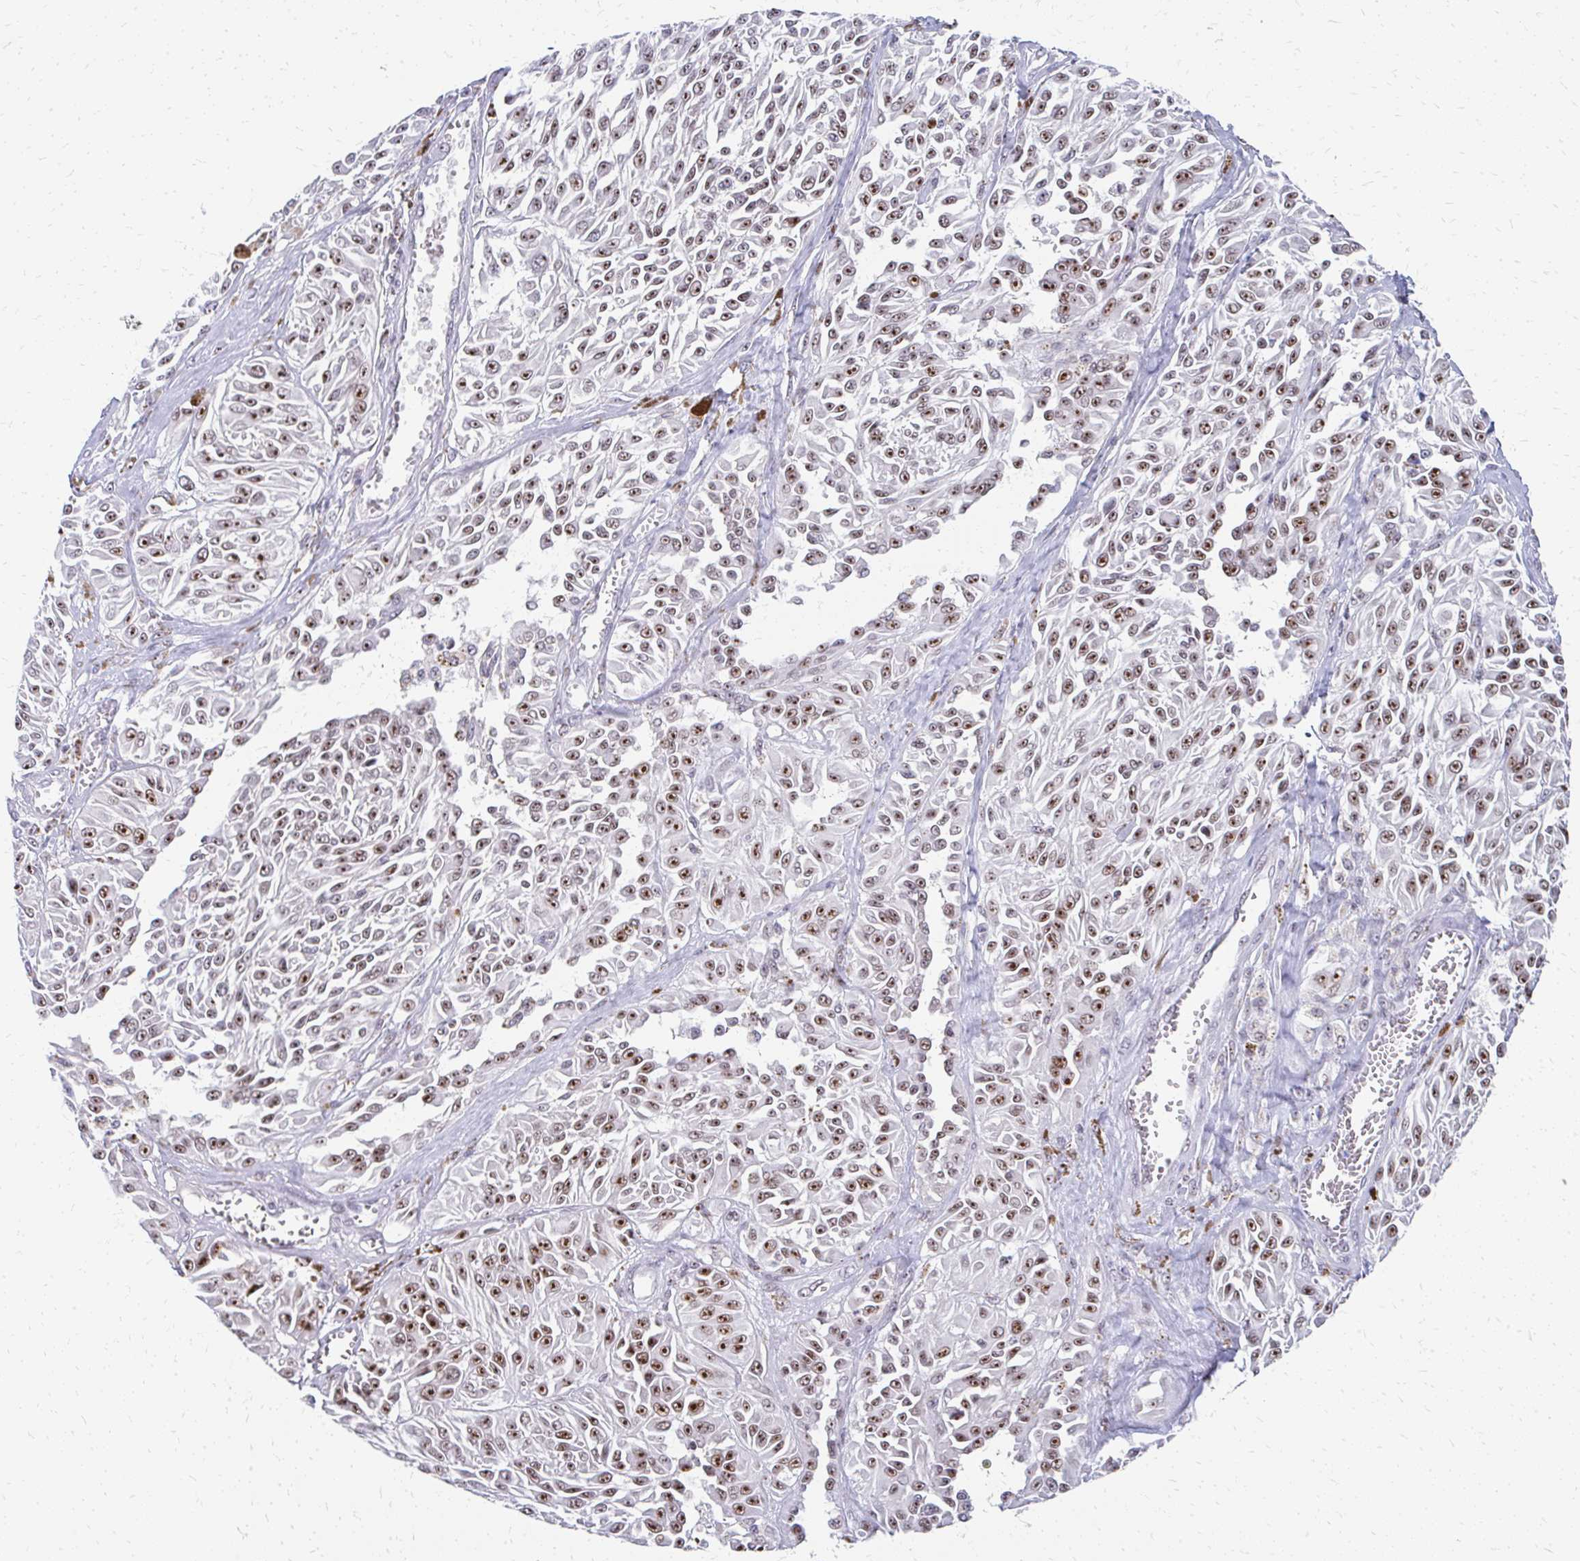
{"staining": {"intensity": "strong", "quantity": ">75%", "location": "nuclear"}, "tissue": "melanoma", "cell_type": "Tumor cells", "image_type": "cancer", "snomed": [{"axis": "morphology", "description": "Malignant melanoma, NOS"}, {"axis": "topography", "description": "Skin"}], "caption": "Protein expression analysis of human malignant melanoma reveals strong nuclear staining in approximately >75% of tumor cells. (Stains: DAB in brown, nuclei in blue, Microscopy: brightfield microscopy at high magnification).", "gene": "GTF2H1", "patient": {"sex": "male", "age": 94}}